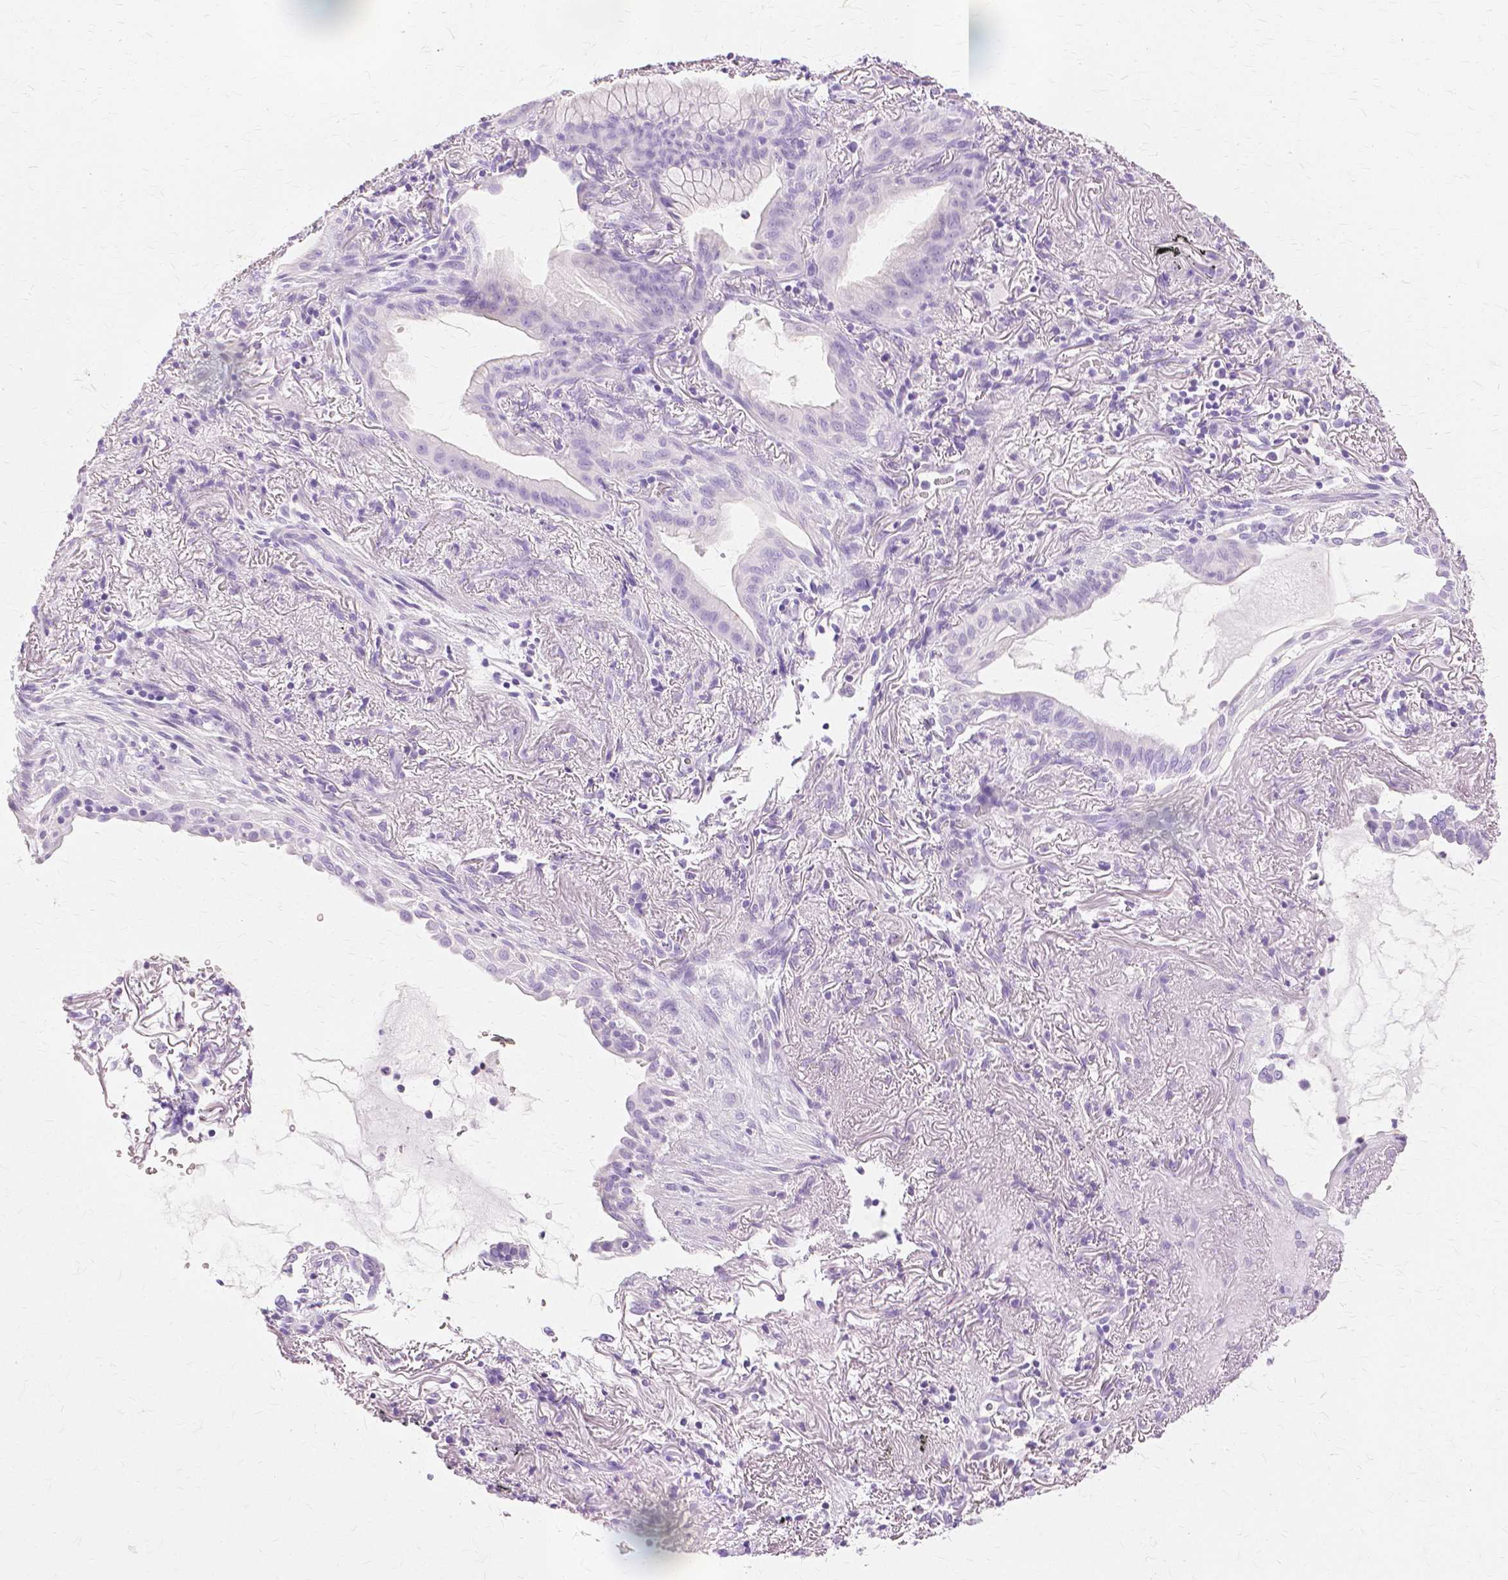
{"staining": {"intensity": "negative", "quantity": "none", "location": "none"}, "tissue": "lung cancer", "cell_type": "Tumor cells", "image_type": "cancer", "snomed": [{"axis": "morphology", "description": "Adenocarcinoma, NOS"}, {"axis": "topography", "description": "Lung"}], "caption": "This is a histopathology image of immunohistochemistry (IHC) staining of lung cancer (adenocarcinoma), which shows no staining in tumor cells.", "gene": "TGM1", "patient": {"sex": "male", "age": 77}}